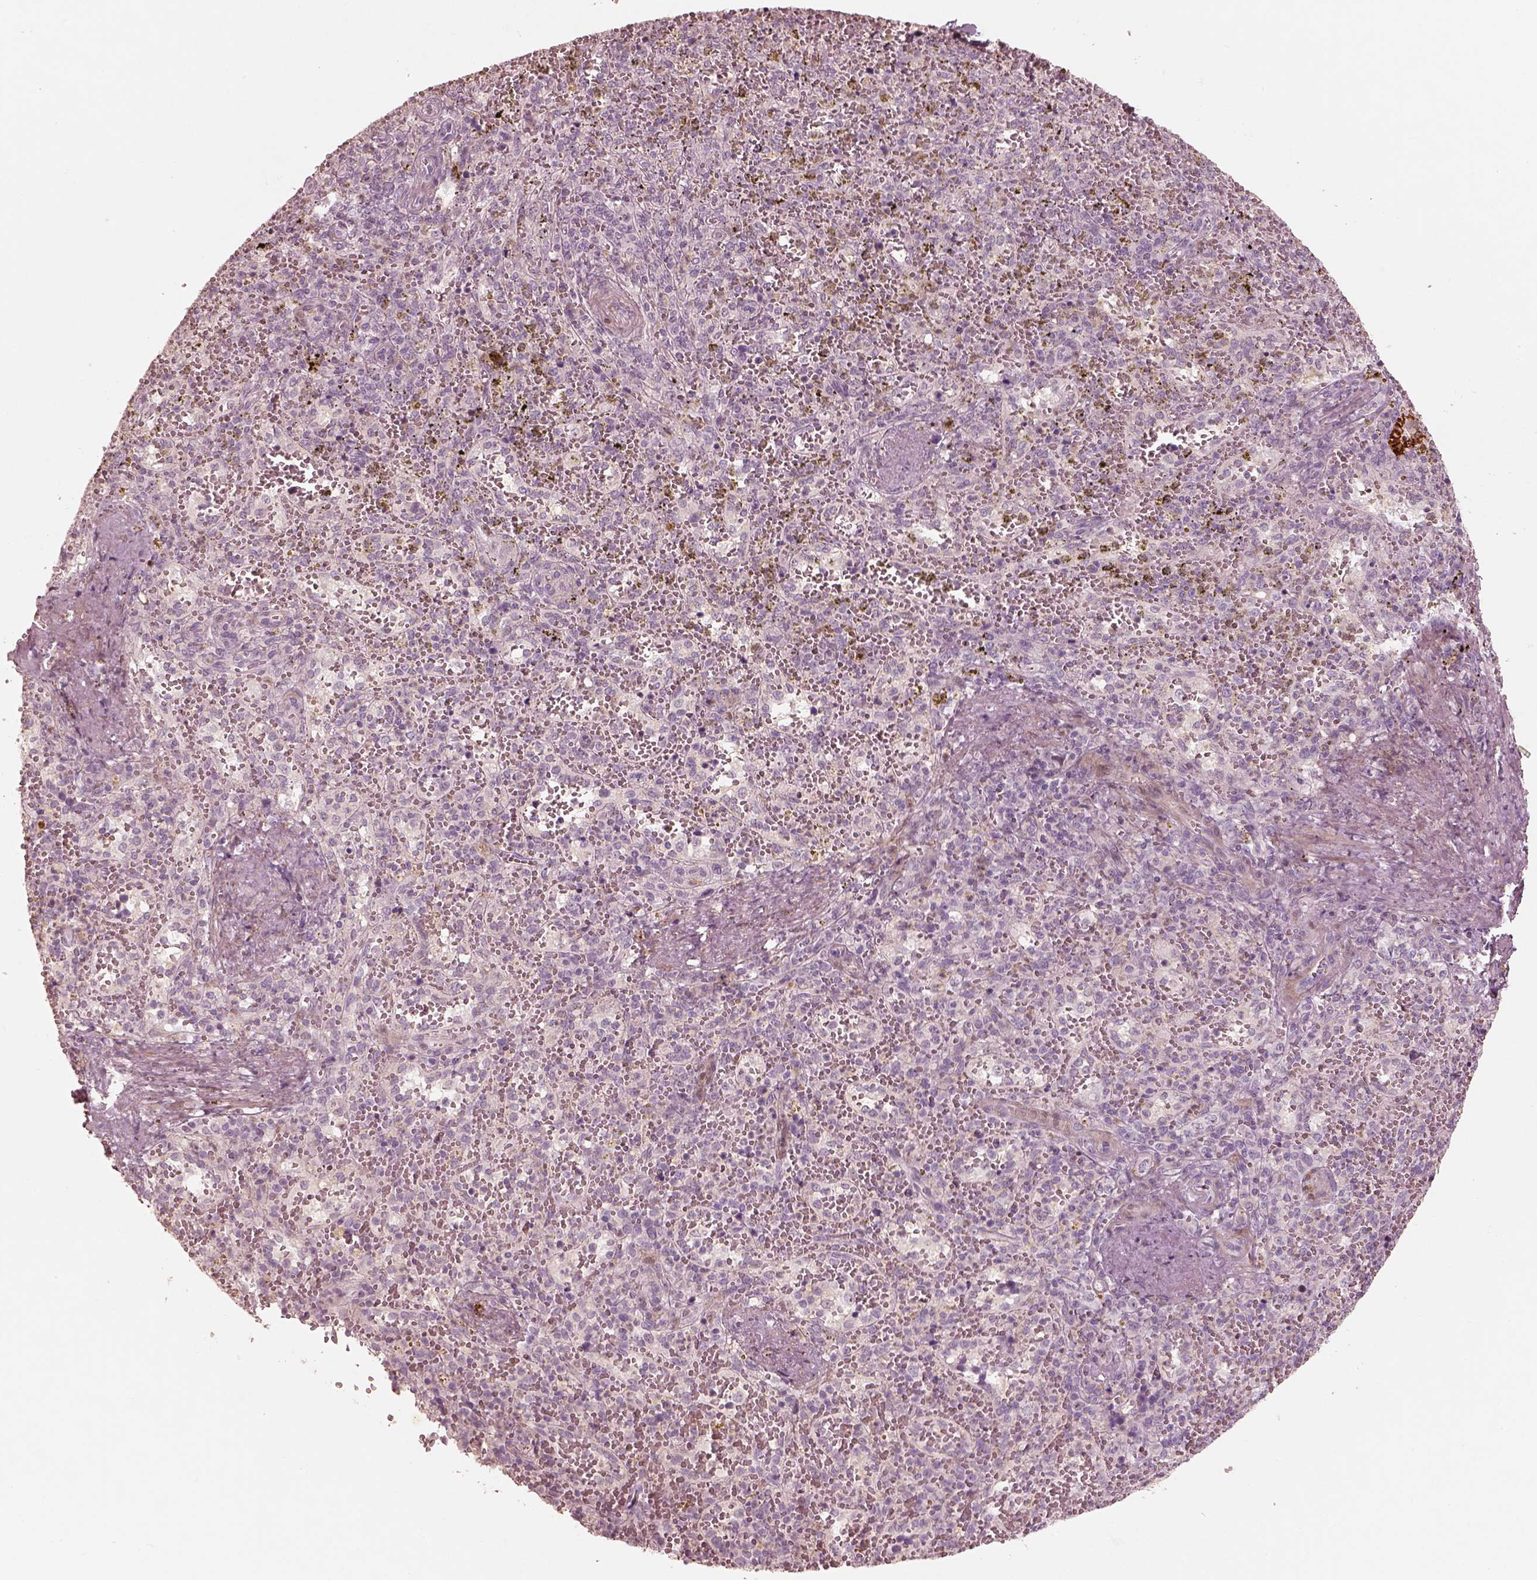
{"staining": {"intensity": "negative", "quantity": "none", "location": "none"}, "tissue": "spleen", "cell_type": "Cells in red pulp", "image_type": "normal", "snomed": [{"axis": "morphology", "description": "Normal tissue, NOS"}, {"axis": "topography", "description": "Spleen"}], "caption": "Immunohistochemical staining of unremarkable spleen exhibits no significant positivity in cells in red pulp.", "gene": "MADCAM1", "patient": {"sex": "female", "age": 50}}